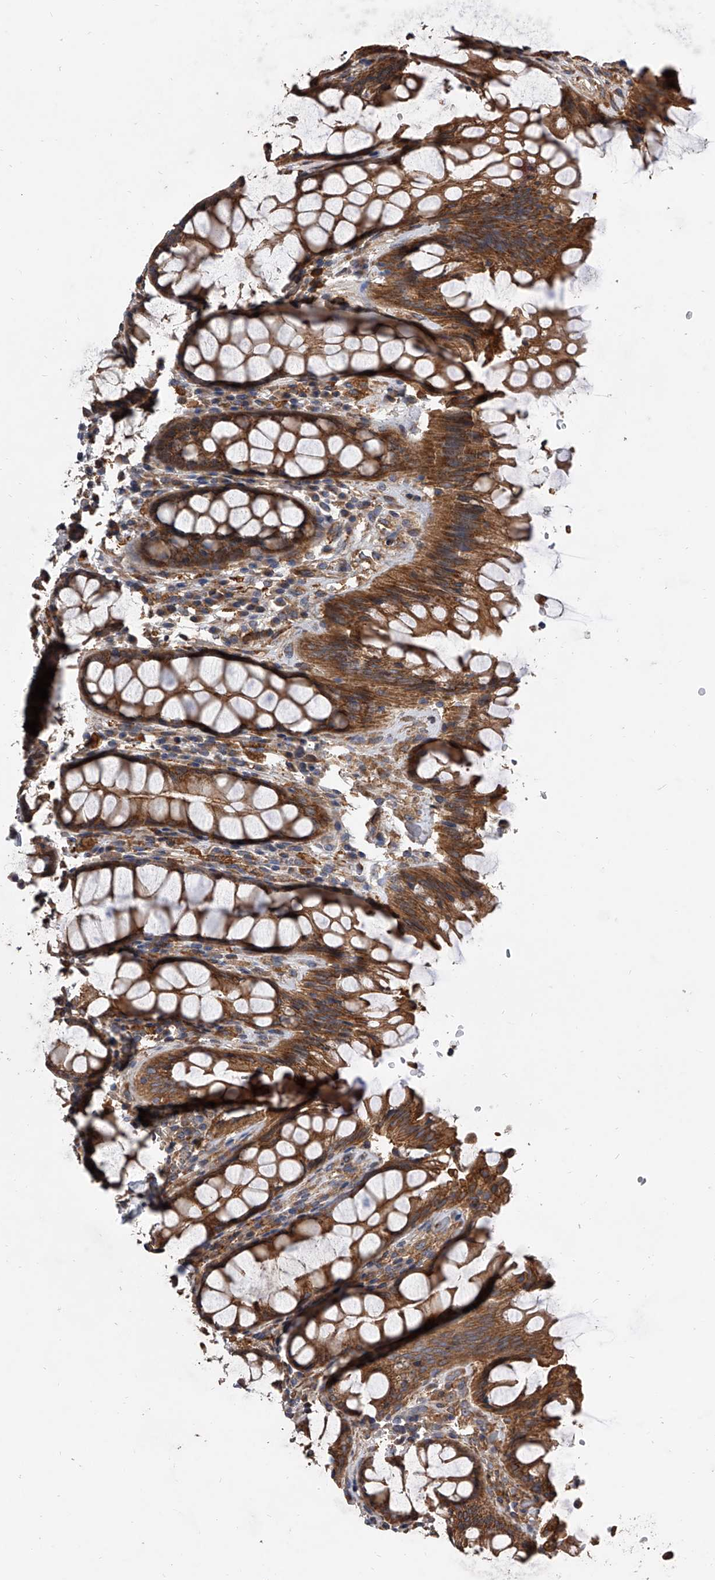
{"staining": {"intensity": "moderate", "quantity": ">75%", "location": "cytoplasmic/membranous"}, "tissue": "rectum", "cell_type": "Glandular cells", "image_type": "normal", "snomed": [{"axis": "morphology", "description": "Normal tissue, NOS"}, {"axis": "topography", "description": "Rectum"}], "caption": "High-power microscopy captured an IHC histopathology image of normal rectum, revealing moderate cytoplasmic/membranous positivity in about >75% of glandular cells.", "gene": "EXOC4", "patient": {"sex": "male", "age": 64}}